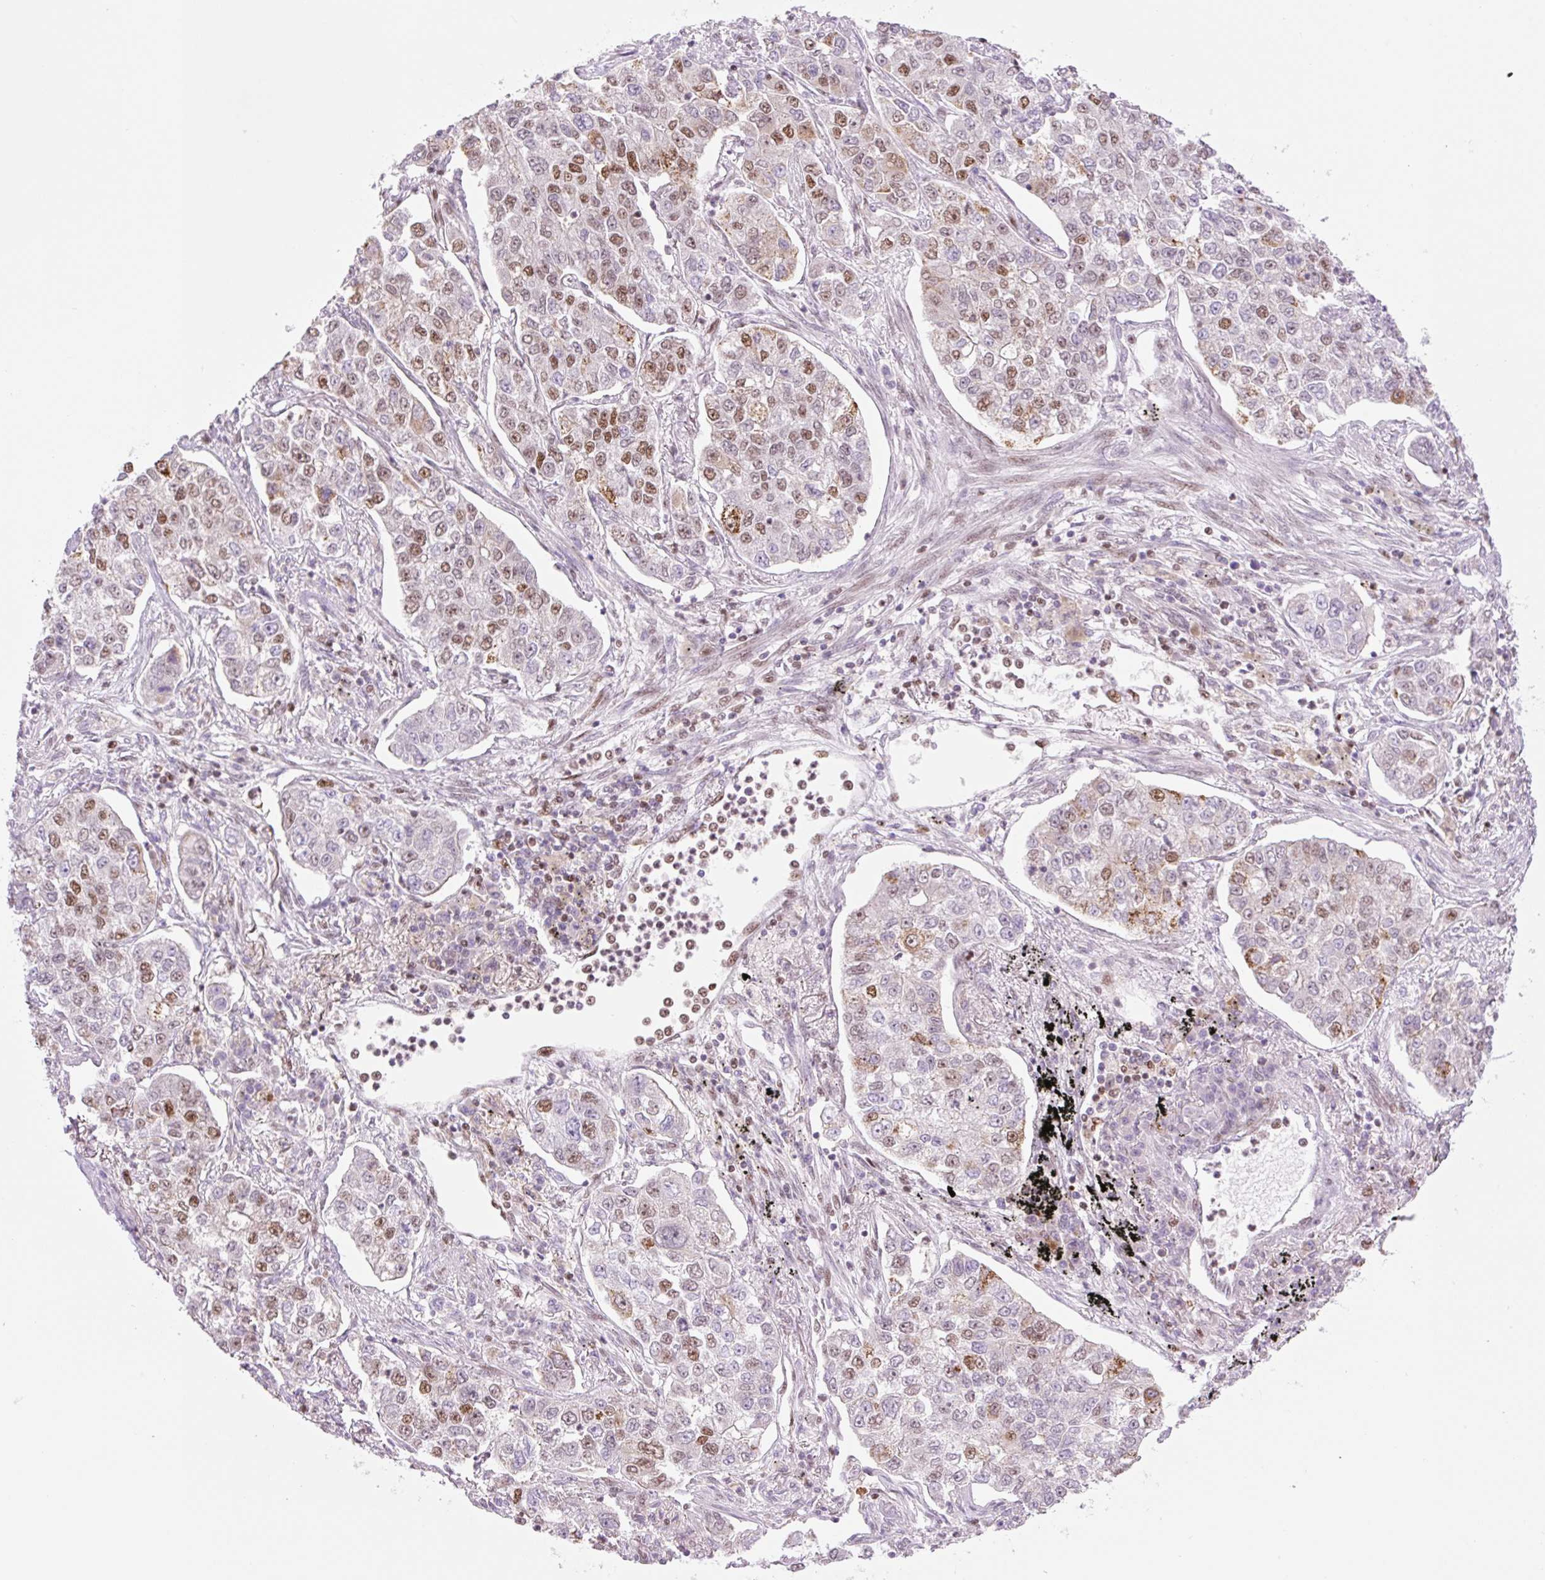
{"staining": {"intensity": "moderate", "quantity": "25%-75%", "location": "nuclear"}, "tissue": "lung cancer", "cell_type": "Tumor cells", "image_type": "cancer", "snomed": [{"axis": "morphology", "description": "Adenocarcinoma, NOS"}, {"axis": "topography", "description": "Lung"}], "caption": "There is medium levels of moderate nuclear expression in tumor cells of adenocarcinoma (lung), as demonstrated by immunohistochemical staining (brown color).", "gene": "PRDM11", "patient": {"sex": "male", "age": 49}}